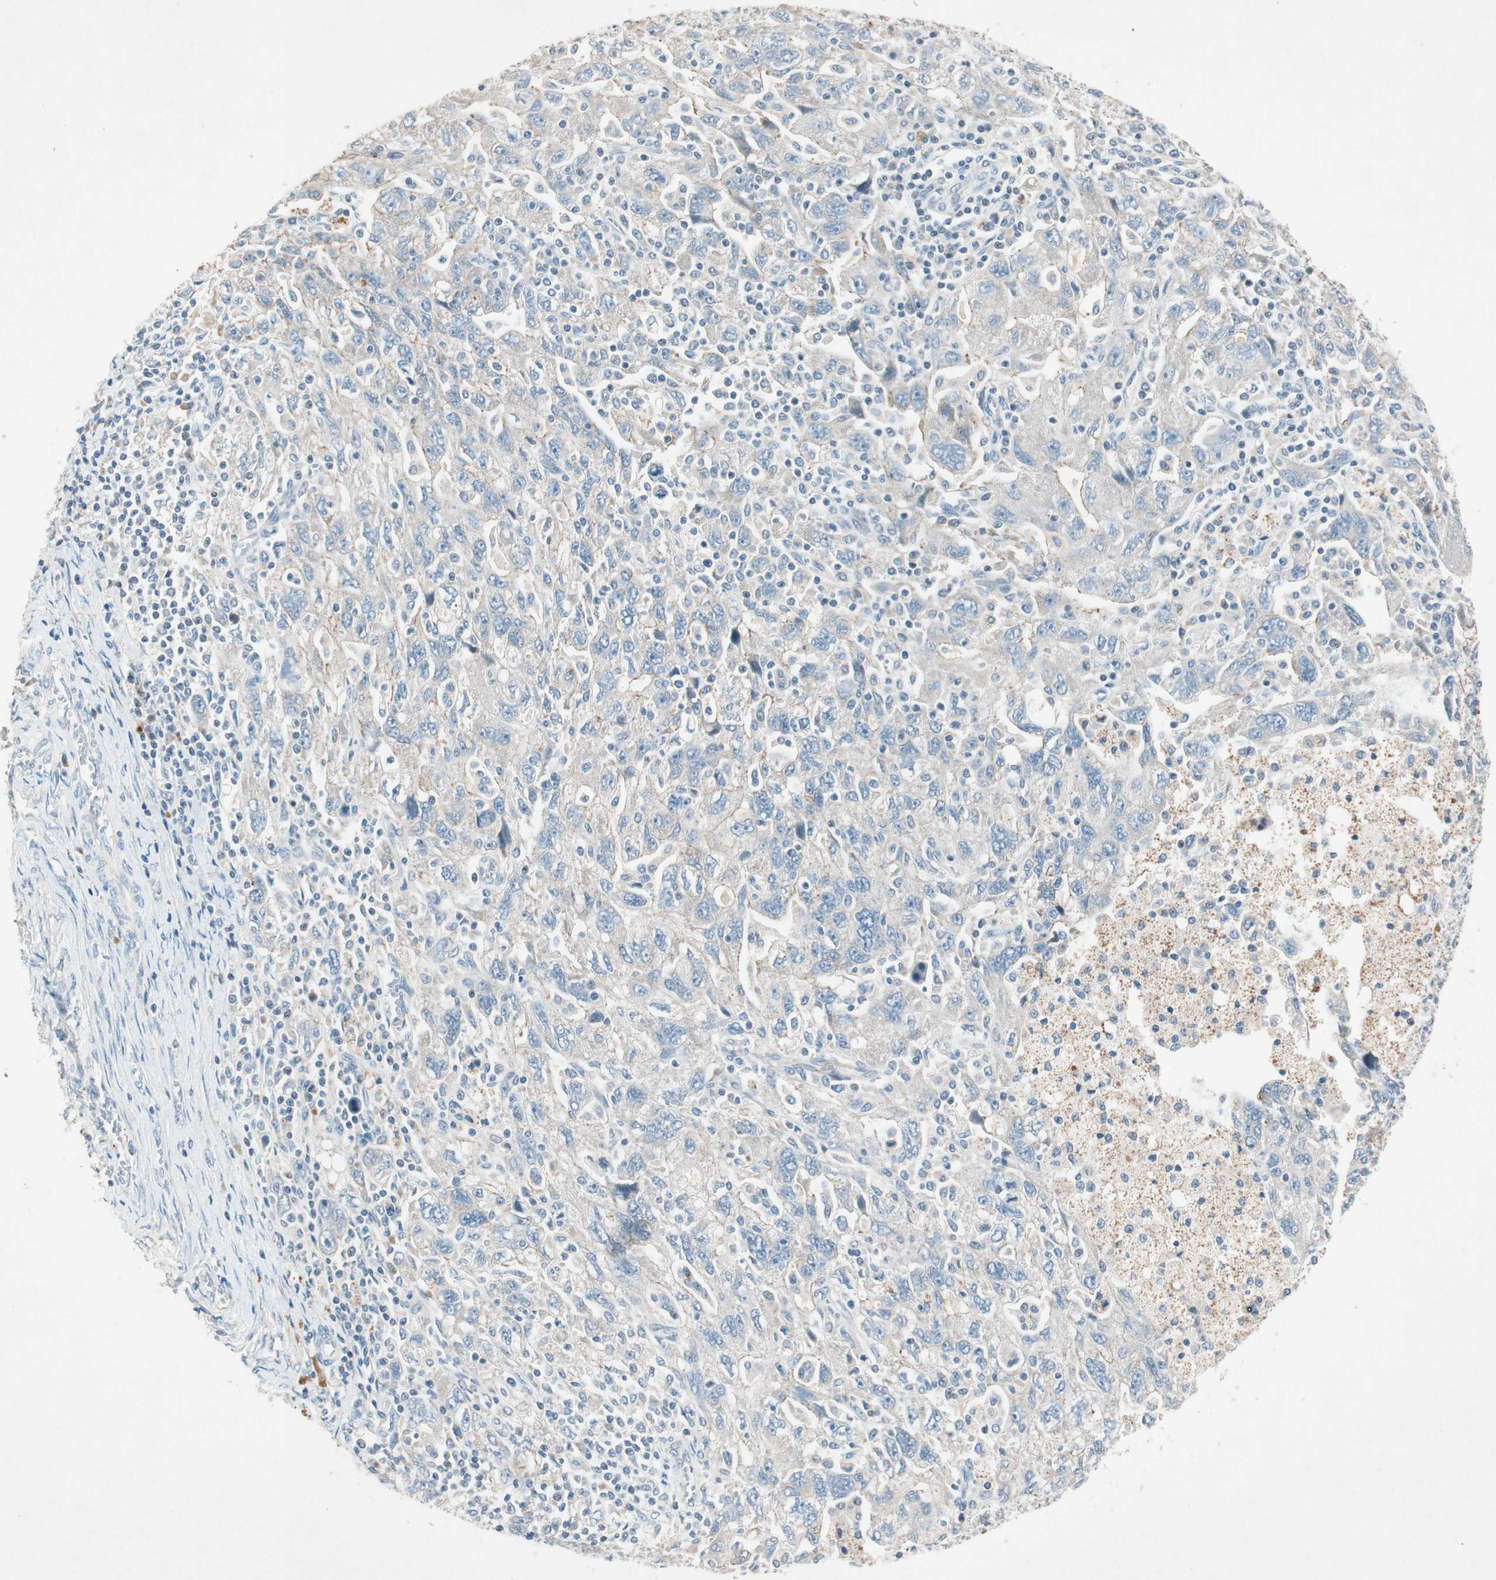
{"staining": {"intensity": "weak", "quantity": "25%-75%", "location": "cytoplasmic/membranous"}, "tissue": "ovarian cancer", "cell_type": "Tumor cells", "image_type": "cancer", "snomed": [{"axis": "morphology", "description": "Carcinoma, NOS"}, {"axis": "morphology", "description": "Cystadenocarcinoma, serous, NOS"}, {"axis": "topography", "description": "Ovary"}], "caption": "Tumor cells display low levels of weak cytoplasmic/membranous expression in approximately 25%-75% of cells in human ovarian cancer (serous cystadenocarcinoma).", "gene": "NKAIN1", "patient": {"sex": "female", "age": 69}}